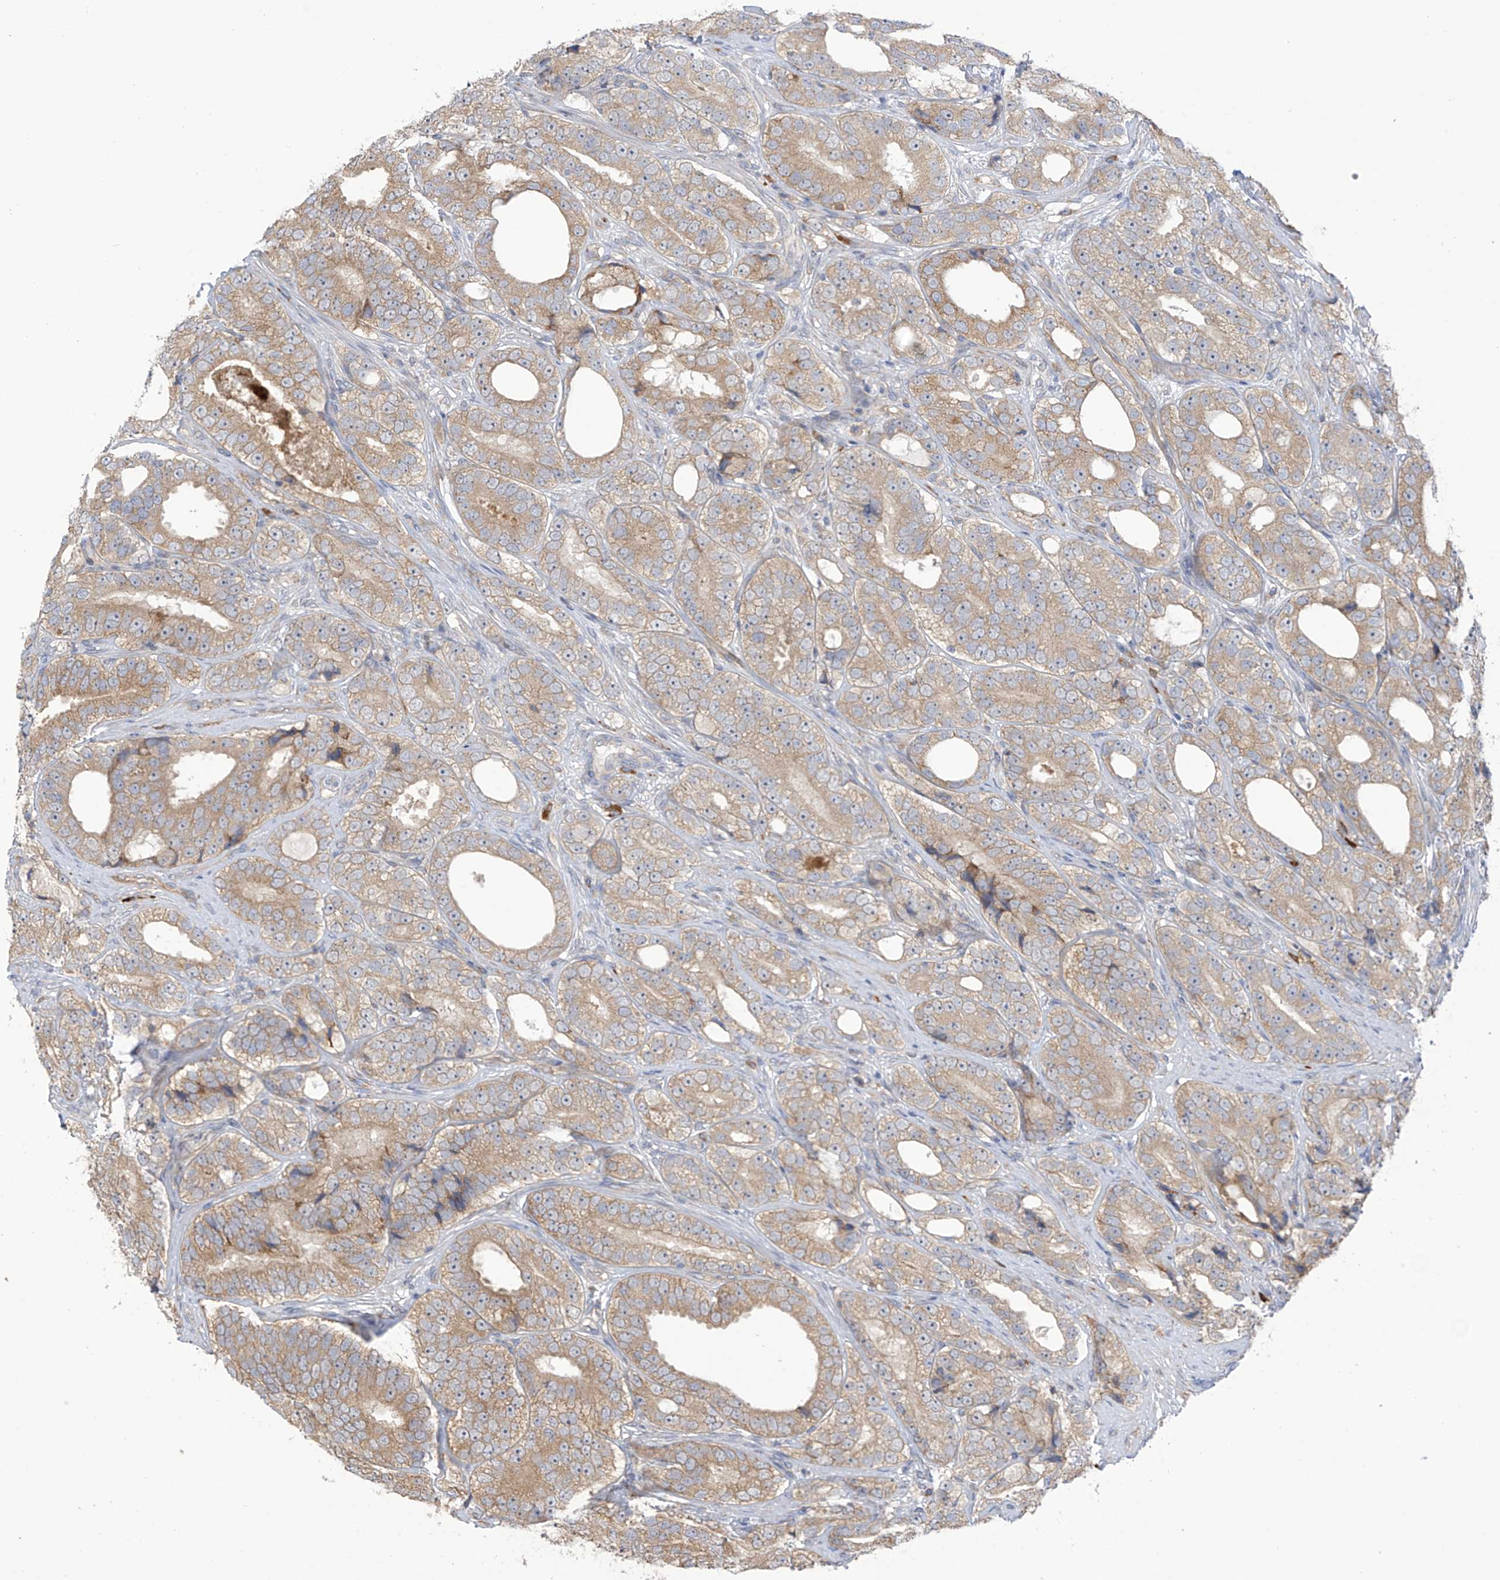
{"staining": {"intensity": "weak", "quantity": ">75%", "location": "cytoplasmic/membranous"}, "tissue": "prostate cancer", "cell_type": "Tumor cells", "image_type": "cancer", "snomed": [{"axis": "morphology", "description": "Adenocarcinoma, High grade"}, {"axis": "topography", "description": "Prostate"}], "caption": "A photomicrograph showing weak cytoplasmic/membranous staining in about >75% of tumor cells in prostate cancer (high-grade adenocarcinoma), as visualized by brown immunohistochemical staining.", "gene": "KIAA1522", "patient": {"sex": "male", "age": 56}}